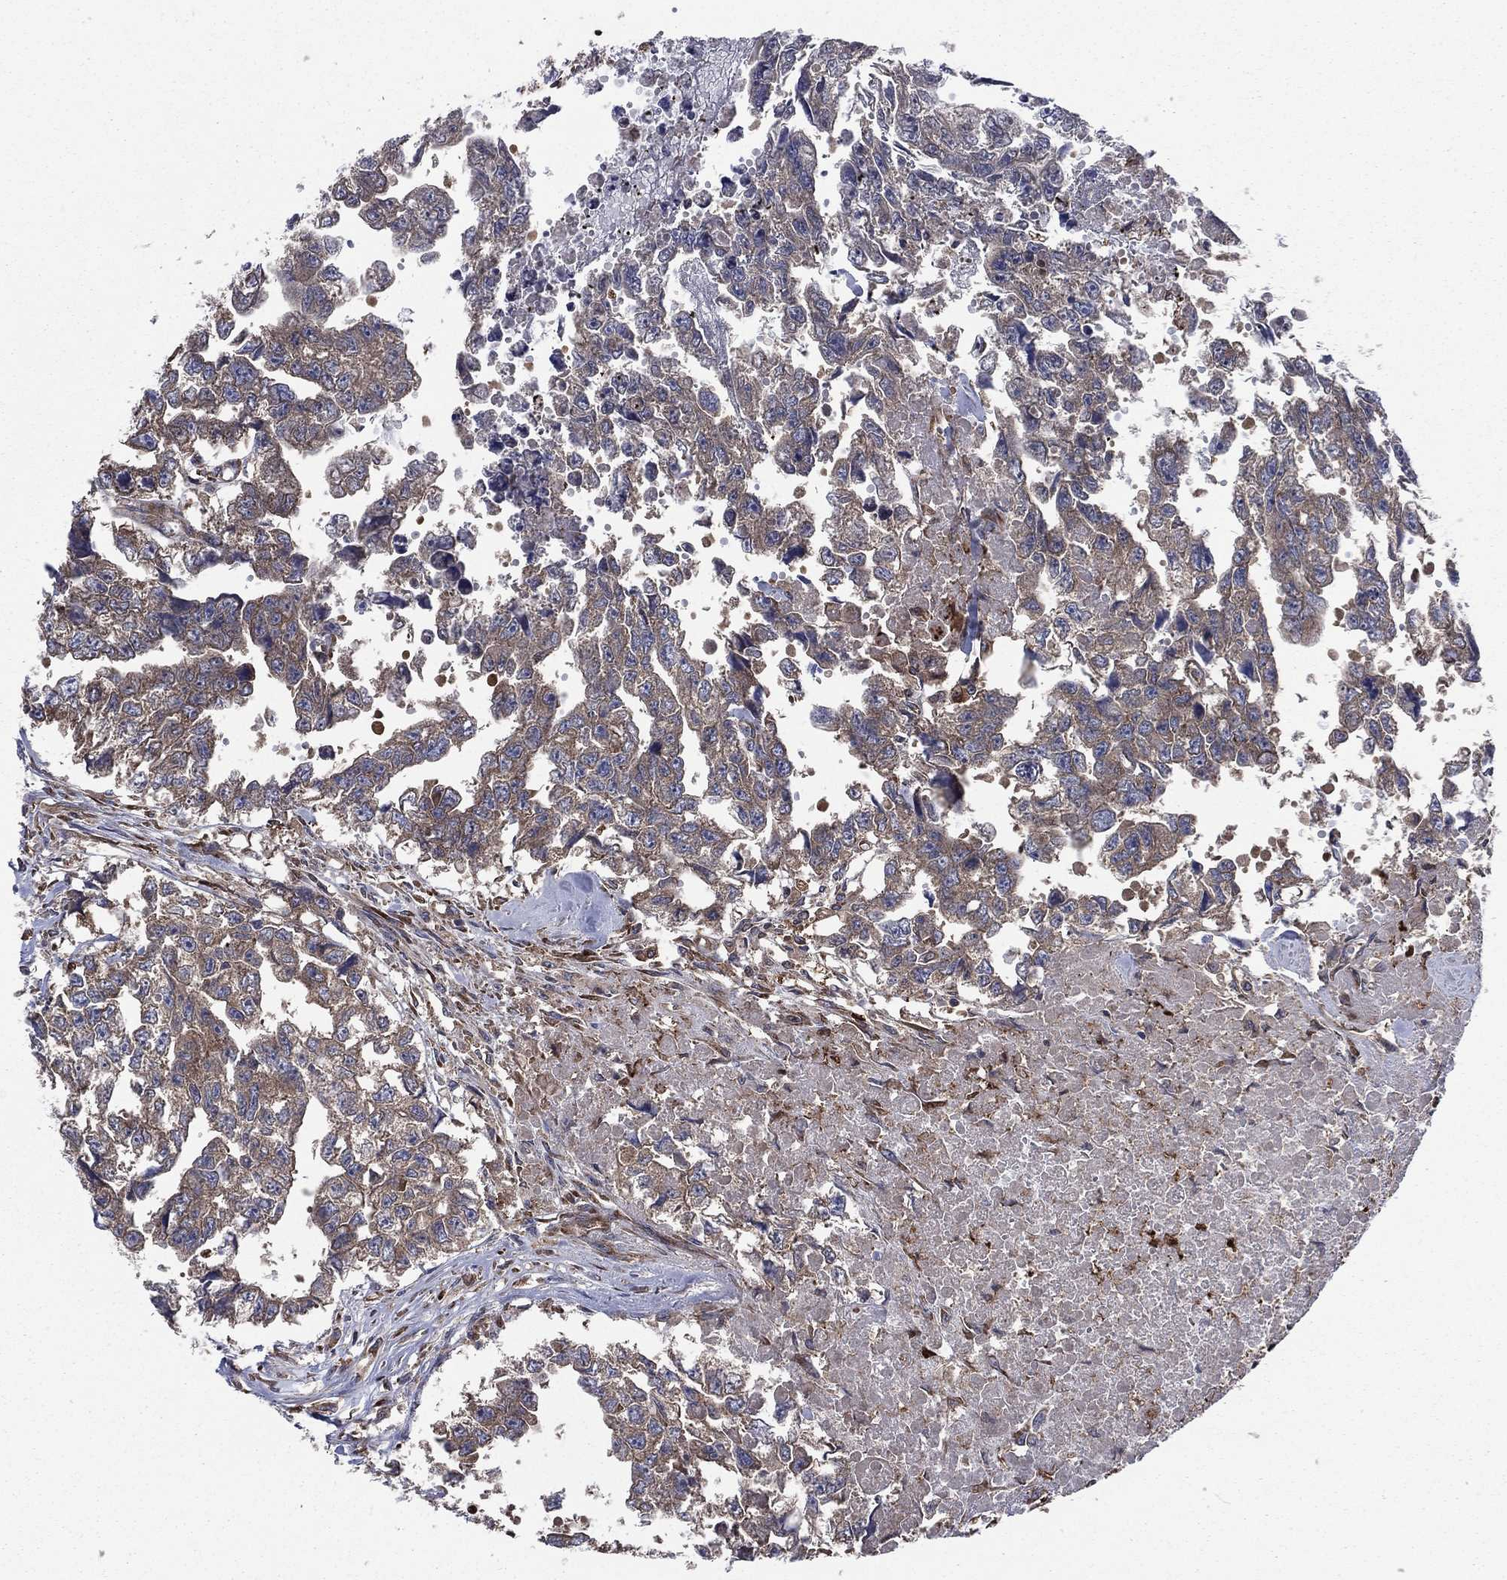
{"staining": {"intensity": "weak", "quantity": "25%-75%", "location": "cytoplasmic/membranous"}, "tissue": "testis cancer", "cell_type": "Tumor cells", "image_type": "cancer", "snomed": [{"axis": "morphology", "description": "Carcinoma, Embryonal, NOS"}, {"axis": "morphology", "description": "Teratoma, malignant, NOS"}, {"axis": "topography", "description": "Testis"}], "caption": "Protein staining of testis embryonal carcinoma tissue displays weak cytoplasmic/membranous expression in about 25%-75% of tumor cells.", "gene": "C2orf76", "patient": {"sex": "male", "age": 44}}